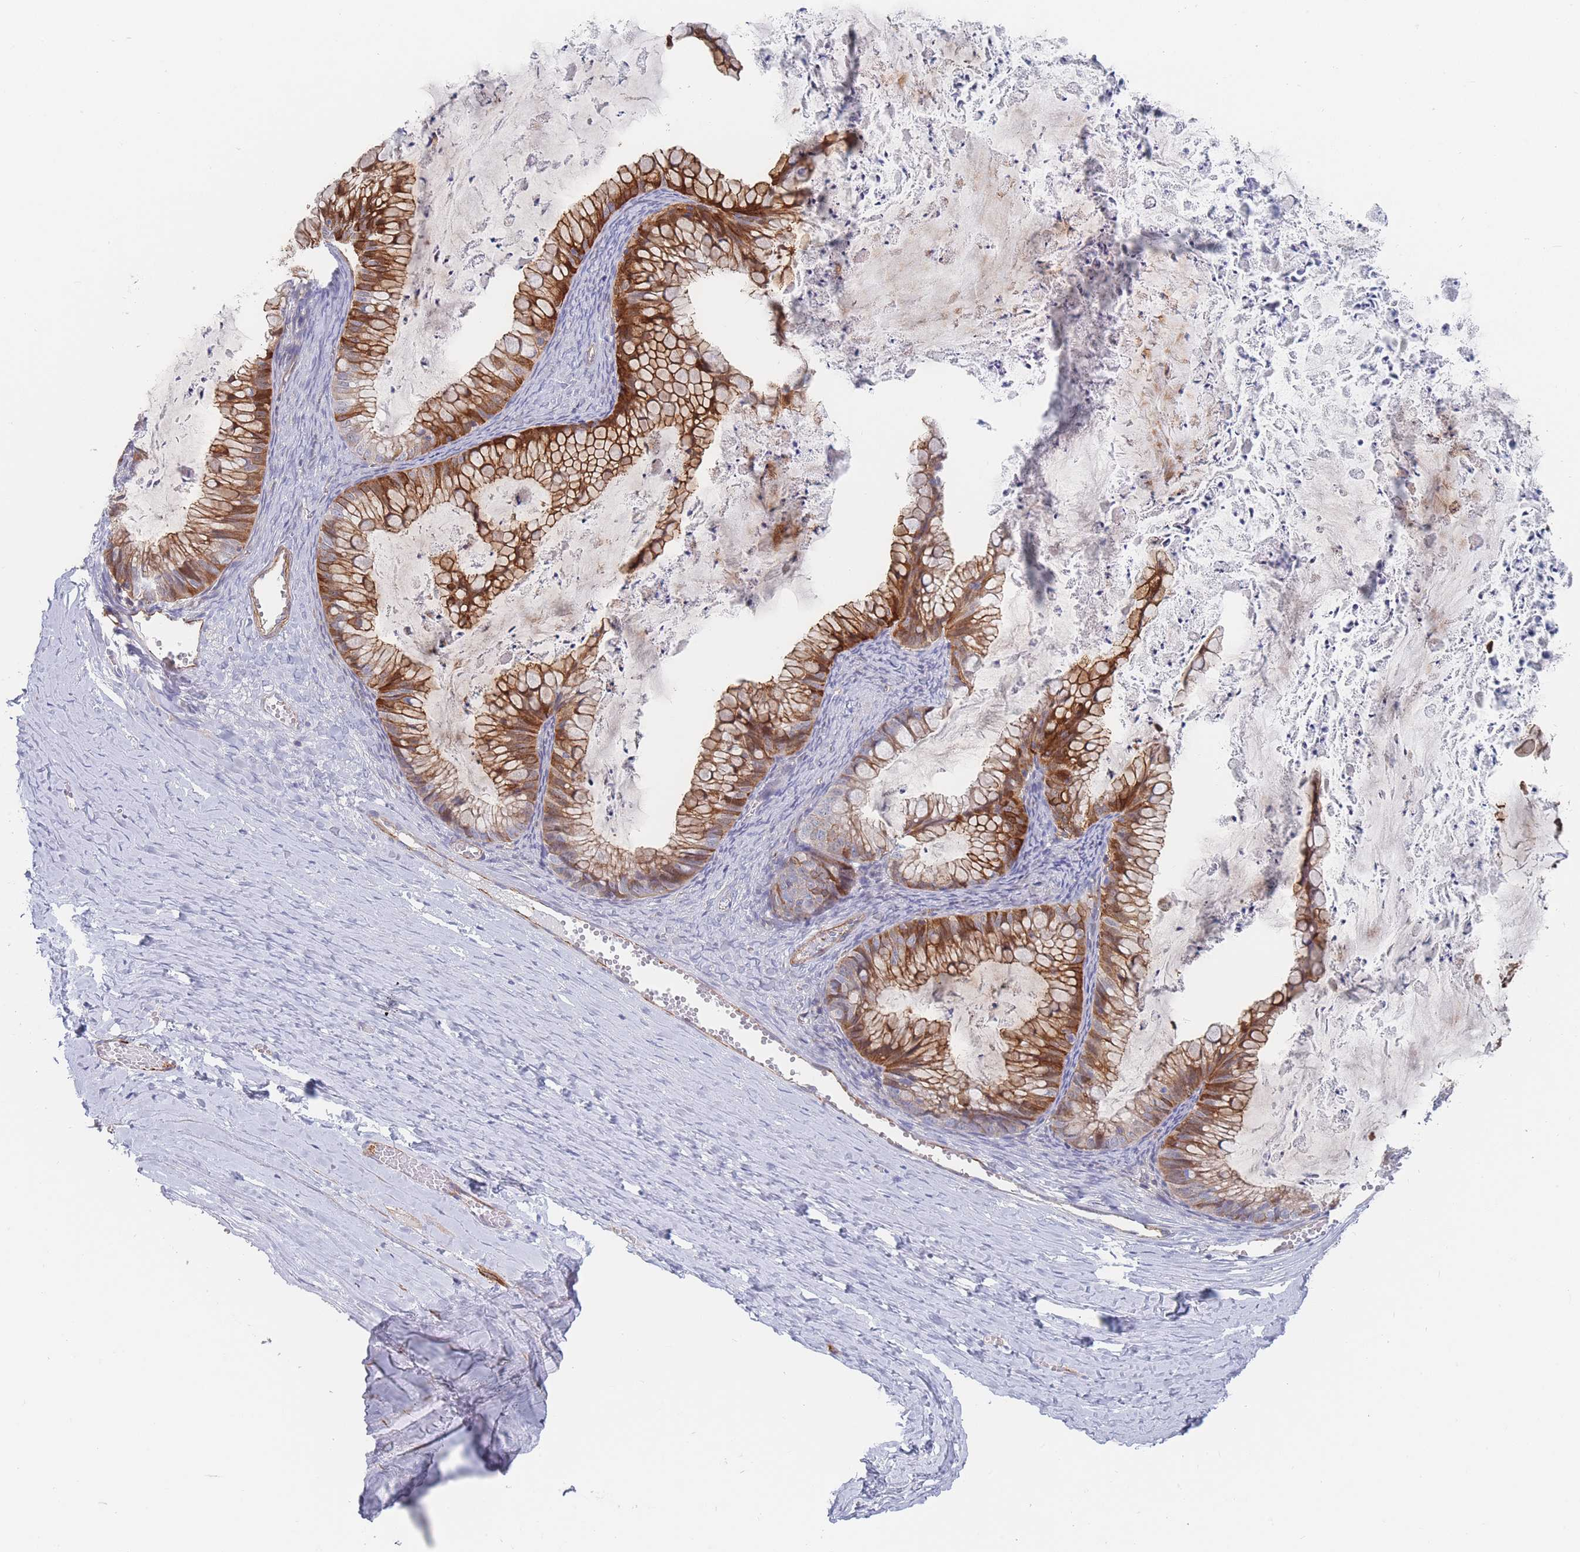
{"staining": {"intensity": "strong", "quantity": ">75%", "location": "cytoplasmic/membranous"}, "tissue": "ovarian cancer", "cell_type": "Tumor cells", "image_type": "cancer", "snomed": [{"axis": "morphology", "description": "Cystadenocarcinoma, mucinous, NOS"}, {"axis": "topography", "description": "Ovary"}], "caption": "Ovarian cancer stained with immunohistochemistry exhibits strong cytoplasmic/membranous expression in about >75% of tumor cells.", "gene": "G6PC1", "patient": {"sex": "female", "age": 35}}